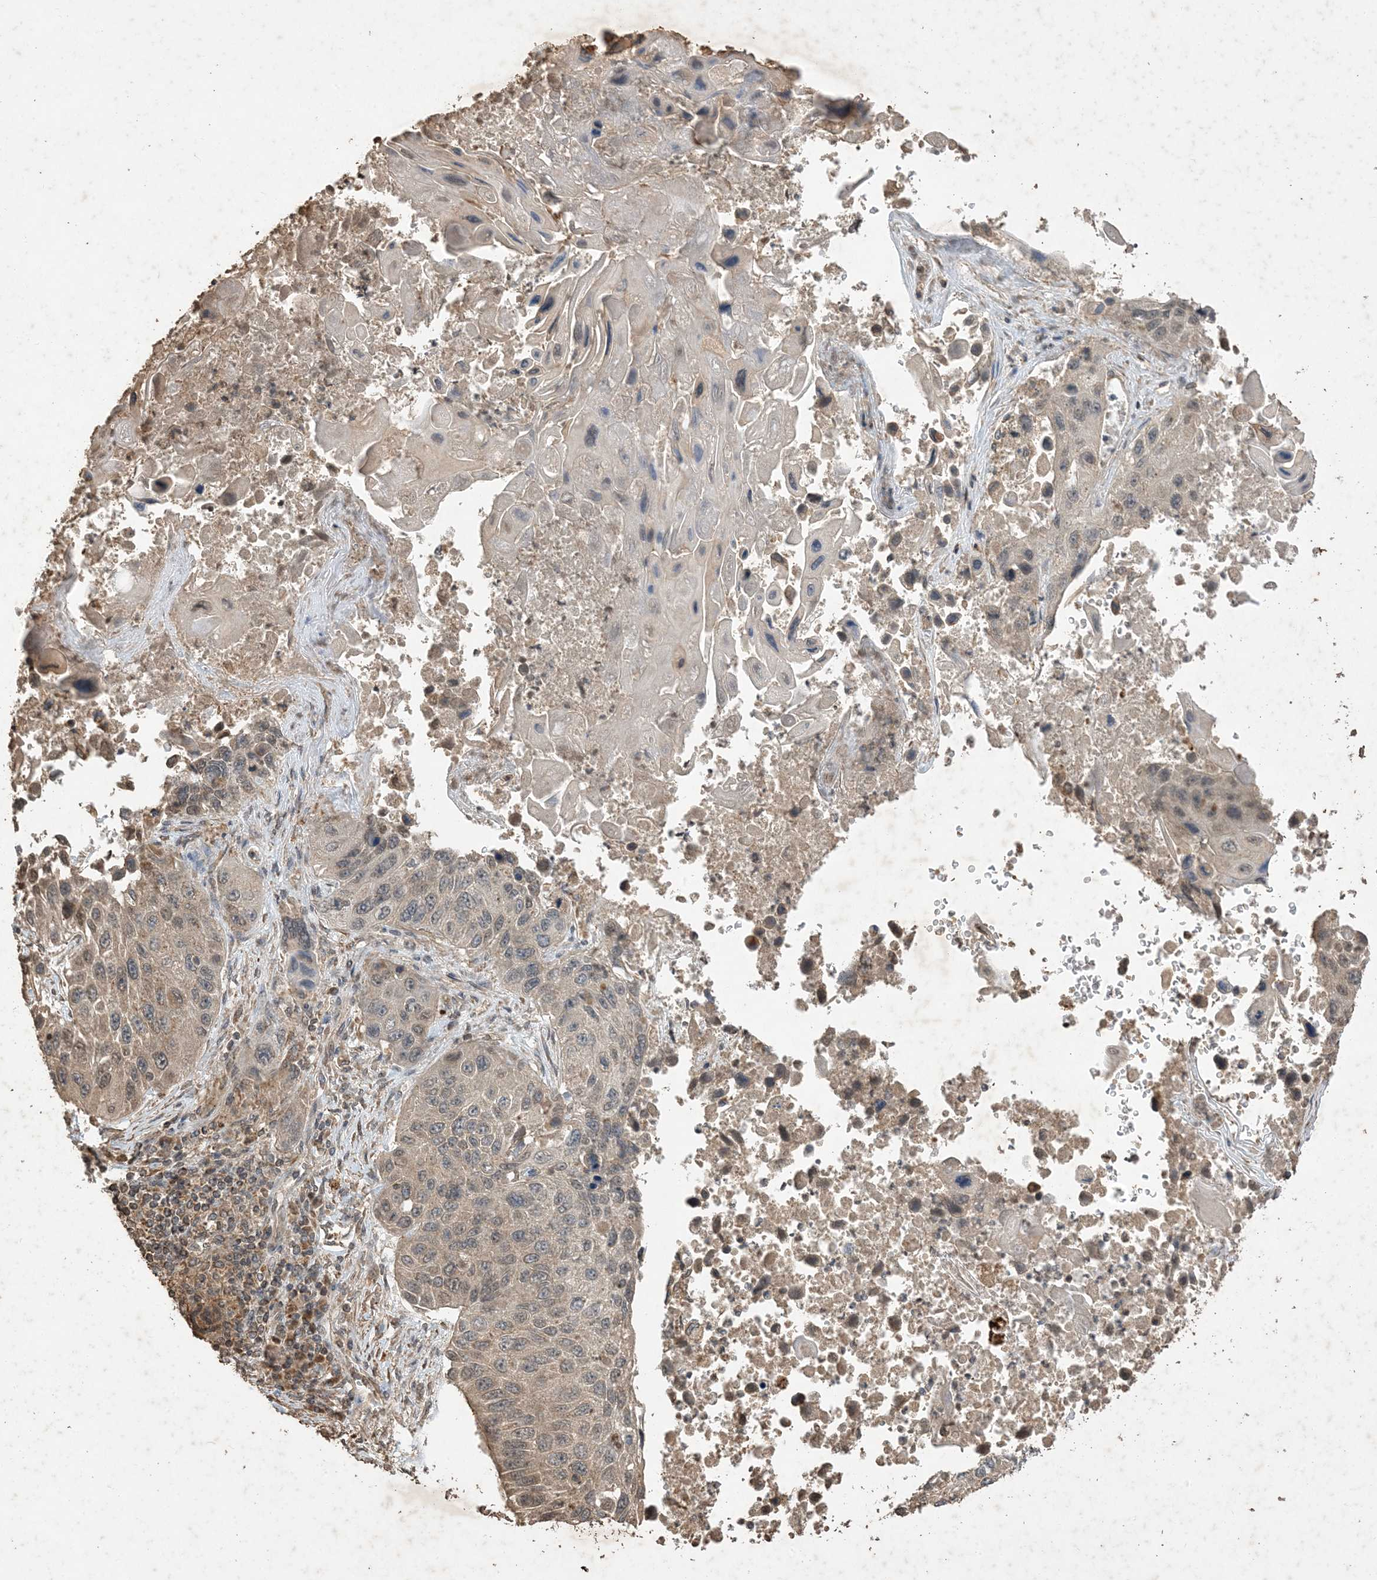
{"staining": {"intensity": "weak", "quantity": "<25%", "location": "cytoplasmic/membranous"}, "tissue": "lung cancer", "cell_type": "Tumor cells", "image_type": "cancer", "snomed": [{"axis": "morphology", "description": "Squamous cell carcinoma, NOS"}, {"axis": "topography", "description": "Lung"}], "caption": "DAB (3,3'-diaminobenzidine) immunohistochemical staining of lung squamous cell carcinoma displays no significant expression in tumor cells.", "gene": "HPS4", "patient": {"sex": "male", "age": 61}}